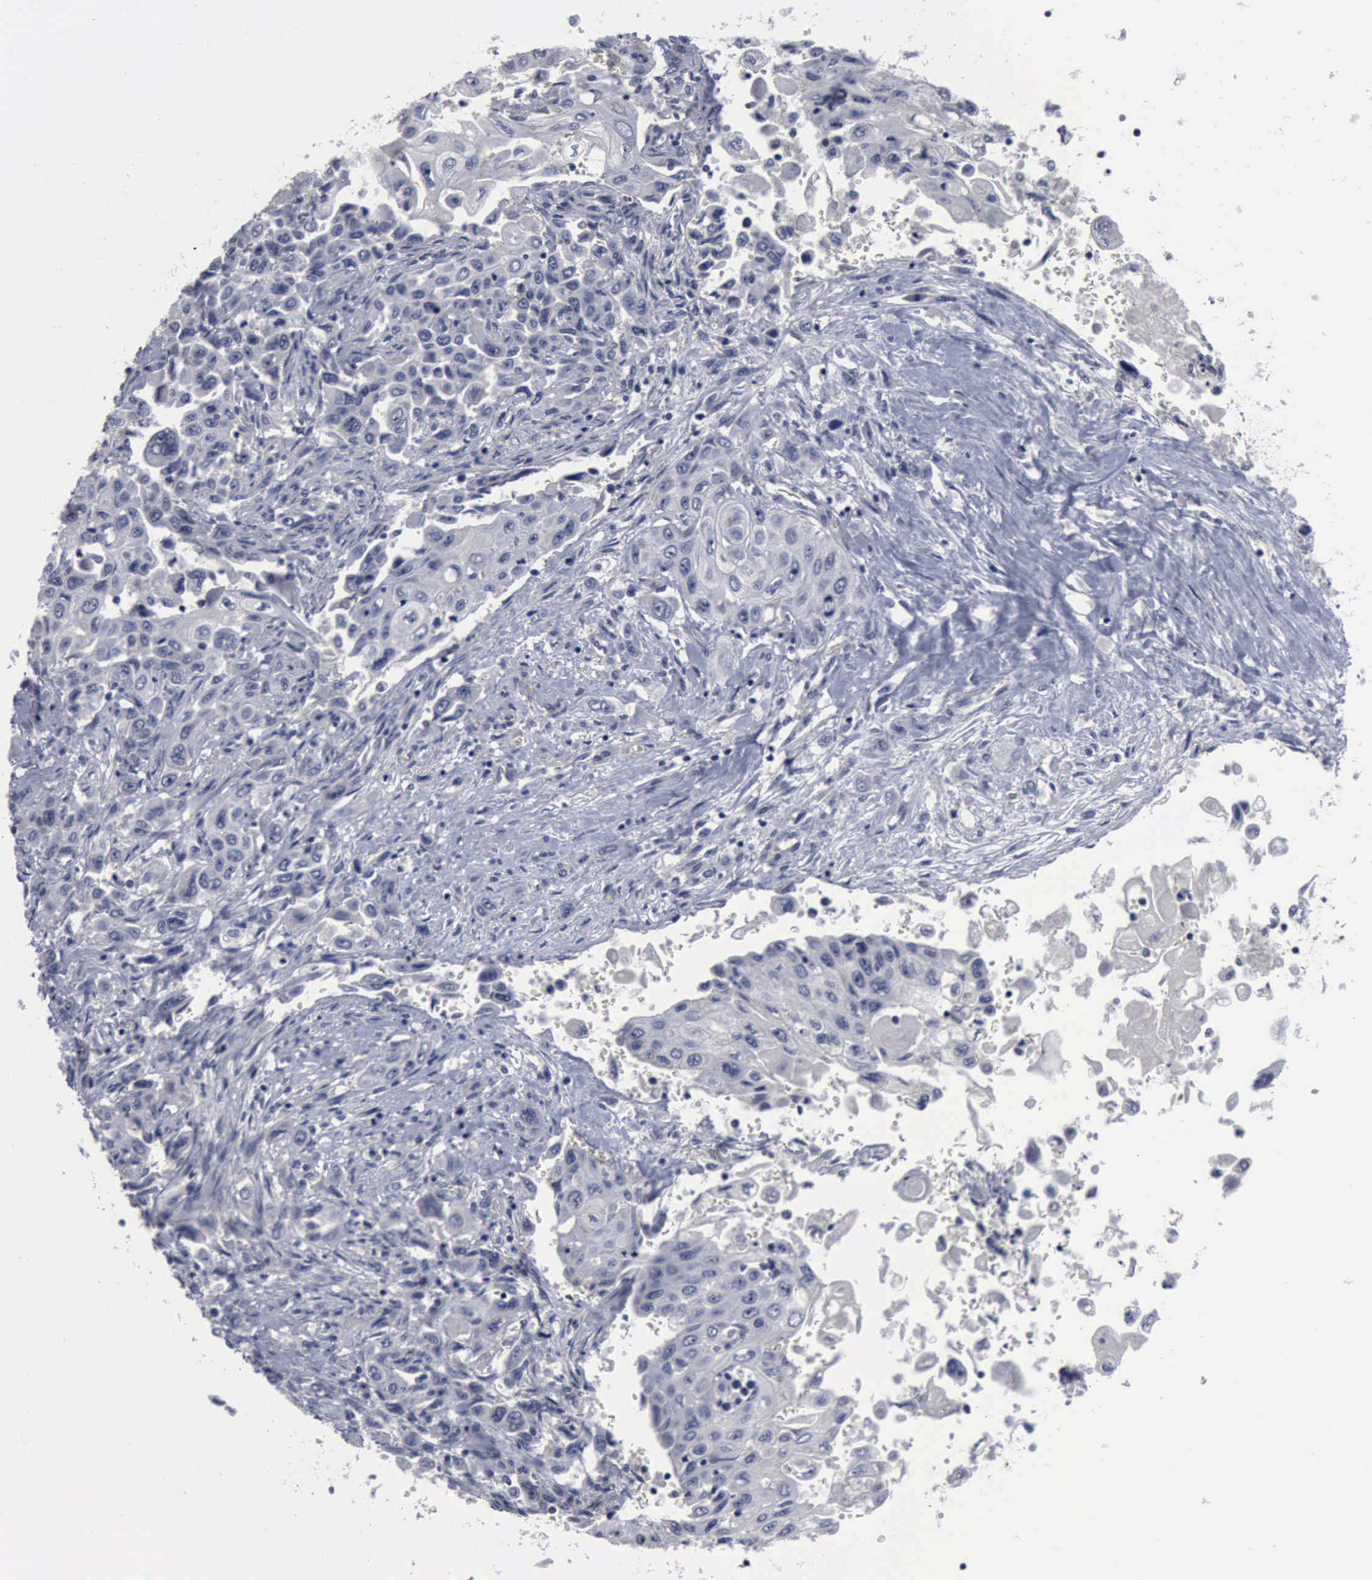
{"staining": {"intensity": "negative", "quantity": "none", "location": "none"}, "tissue": "pancreatic cancer", "cell_type": "Tumor cells", "image_type": "cancer", "snomed": [{"axis": "morphology", "description": "Adenocarcinoma, NOS"}, {"axis": "topography", "description": "Pancreas"}], "caption": "This is an IHC micrograph of human adenocarcinoma (pancreatic). There is no staining in tumor cells.", "gene": "MYO18B", "patient": {"sex": "male", "age": 70}}